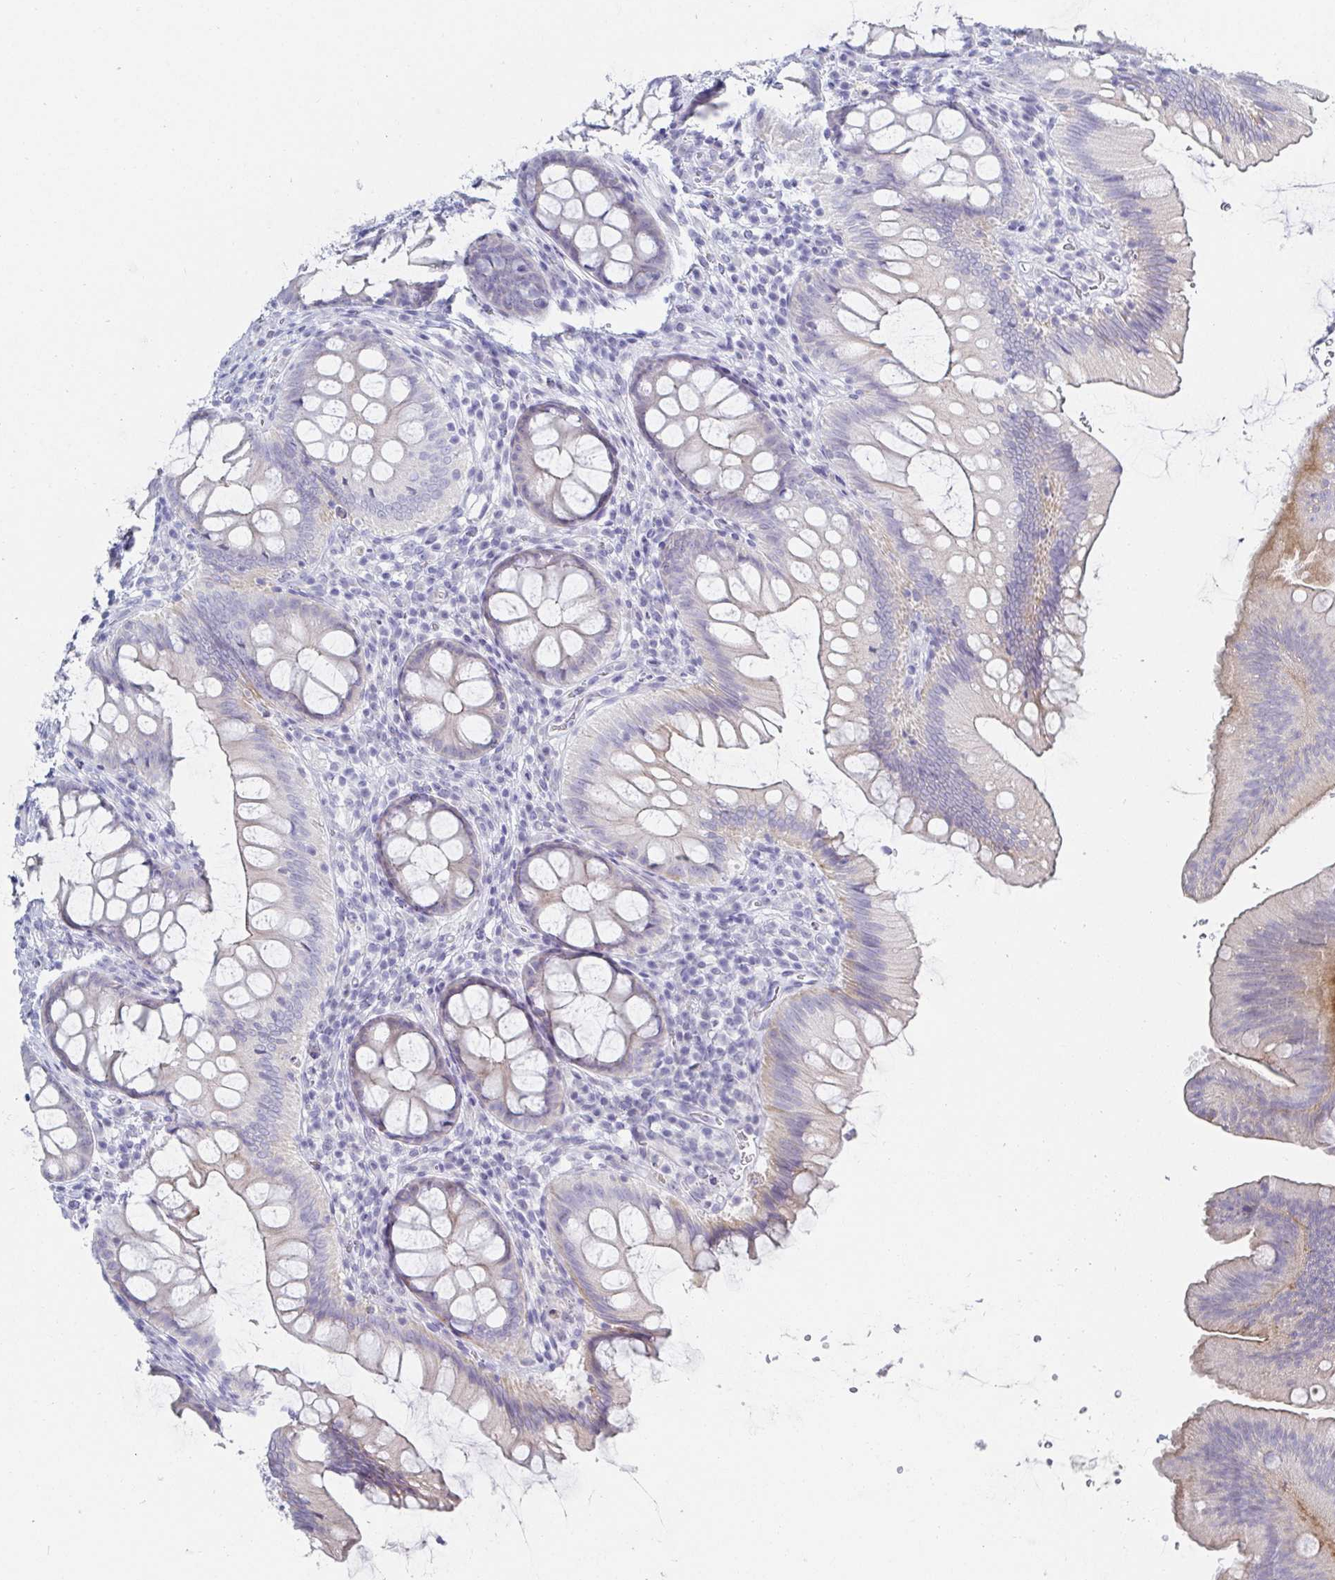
{"staining": {"intensity": "negative", "quantity": "none", "location": "none"}, "tissue": "colon", "cell_type": "Endothelial cells", "image_type": "normal", "snomed": [{"axis": "morphology", "description": "Normal tissue, NOS"}, {"axis": "morphology", "description": "Adenoma, NOS"}, {"axis": "topography", "description": "Soft tissue"}, {"axis": "topography", "description": "Colon"}], "caption": "Immunohistochemical staining of benign colon shows no significant expression in endothelial cells. Nuclei are stained in blue.", "gene": "OR10K1", "patient": {"sex": "male", "age": 47}}